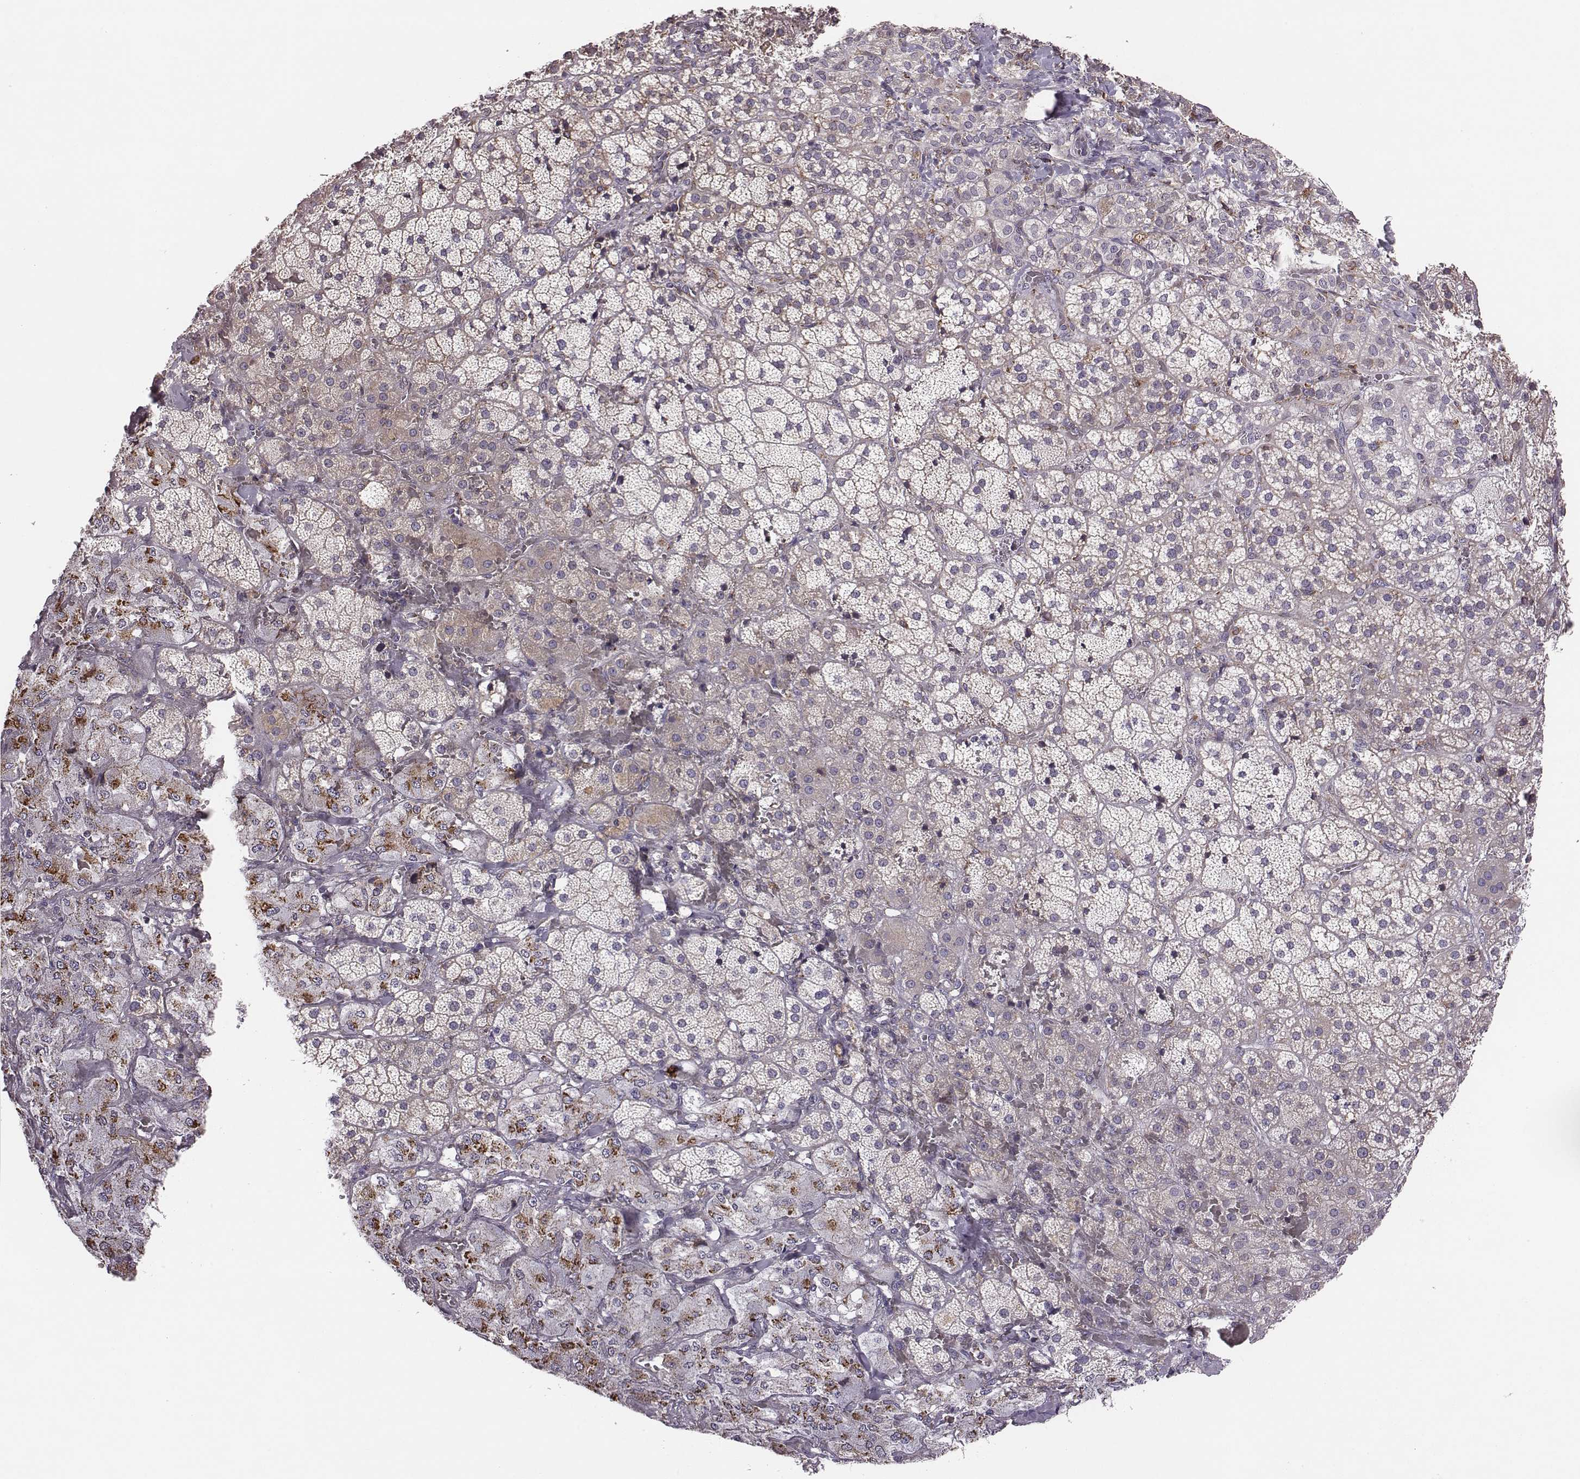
{"staining": {"intensity": "strong", "quantity": "25%-75%", "location": "cytoplasmic/membranous"}, "tissue": "adrenal gland", "cell_type": "Glandular cells", "image_type": "normal", "snomed": [{"axis": "morphology", "description": "Normal tissue, NOS"}, {"axis": "topography", "description": "Adrenal gland"}], "caption": "Unremarkable adrenal gland displays strong cytoplasmic/membranous expression in about 25%-75% of glandular cells Using DAB (brown) and hematoxylin (blue) stains, captured at high magnification using brightfield microscopy..", "gene": "SELENOI", "patient": {"sex": "male", "age": 57}}